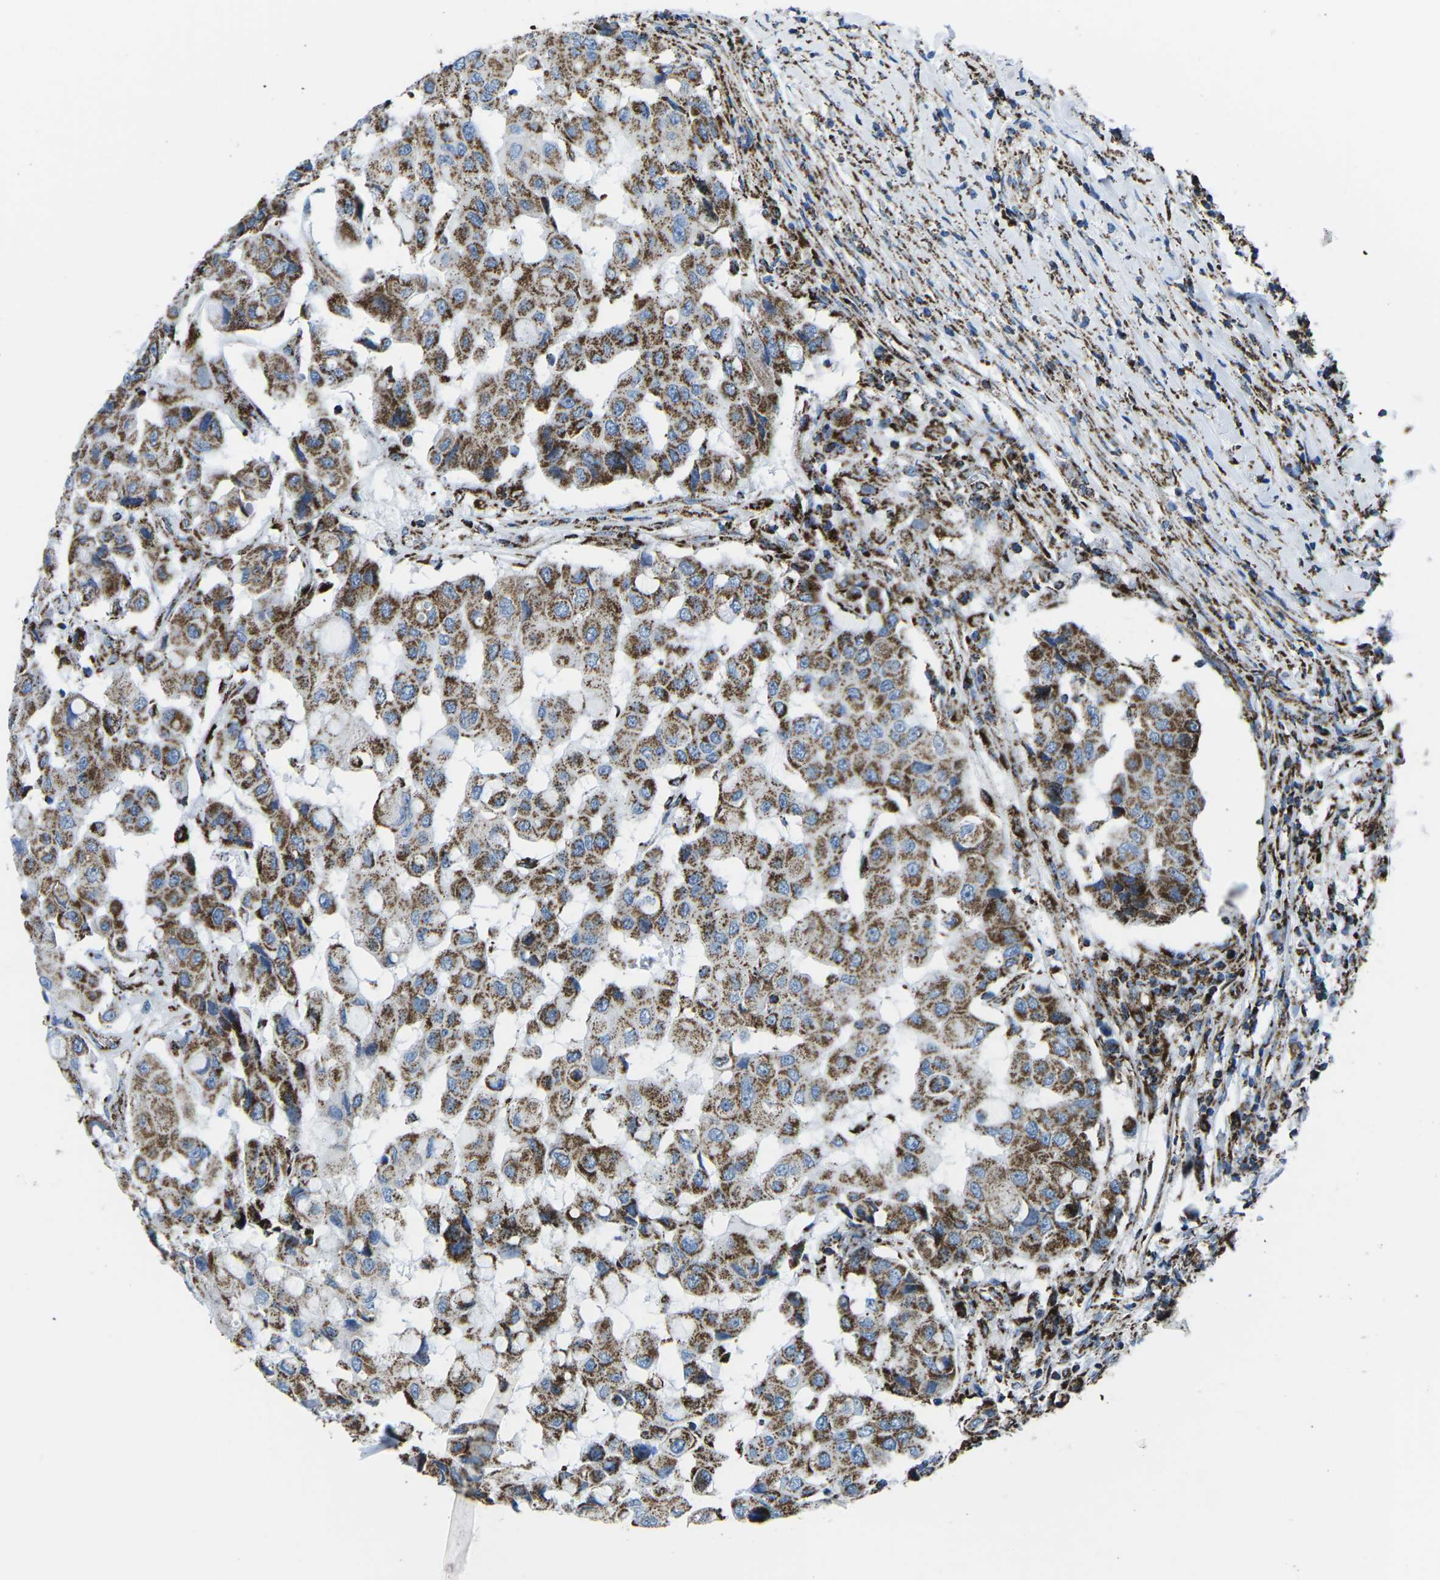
{"staining": {"intensity": "strong", "quantity": "25%-75%", "location": "cytoplasmic/membranous"}, "tissue": "breast cancer", "cell_type": "Tumor cells", "image_type": "cancer", "snomed": [{"axis": "morphology", "description": "Duct carcinoma"}, {"axis": "topography", "description": "Breast"}], "caption": "Strong cytoplasmic/membranous protein expression is identified in approximately 25%-75% of tumor cells in infiltrating ductal carcinoma (breast).", "gene": "MT-CO2", "patient": {"sex": "female", "age": 27}}